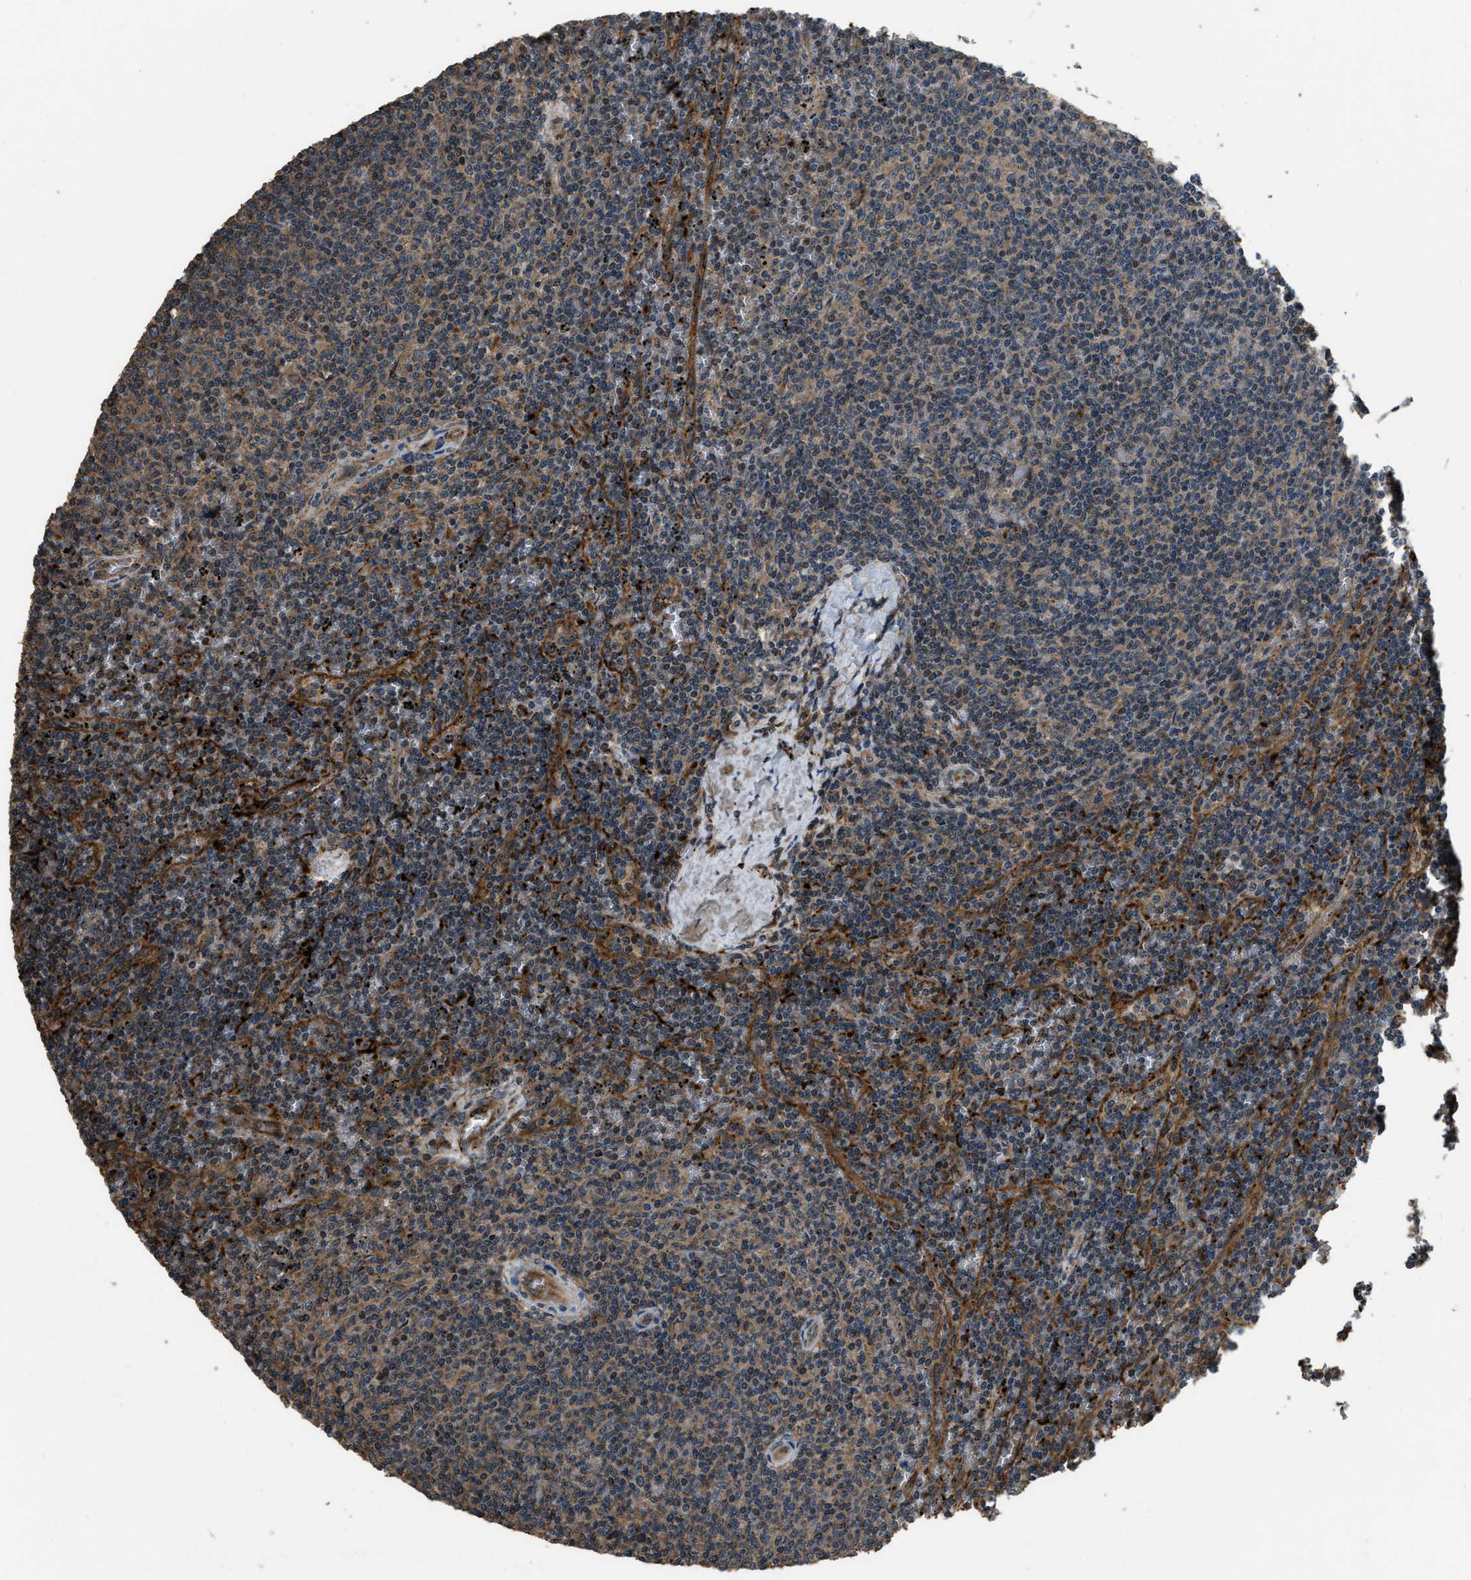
{"staining": {"intensity": "weak", "quantity": ">75%", "location": "cytoplasmic/membranous"}, "tissue": "lymphoma", "cell_type": "Tumor cells", "image_type": "cancer", "snomed": [{"axis": "morphology", "description": "Malignant lymphoma, non-Hodgkin's type, Low grade"}, {"axis": "topography", "description": "Spleen"}], "caption": "Low-grade malignant lymphoma, non-Hodgkin's type stained for a protein (brown) shows weak cytoplasmic/membranous positive positivity in approximately >75% of tumor cells.", "gene": "GGH", "patient": {"sex": "female", "age": 50}}